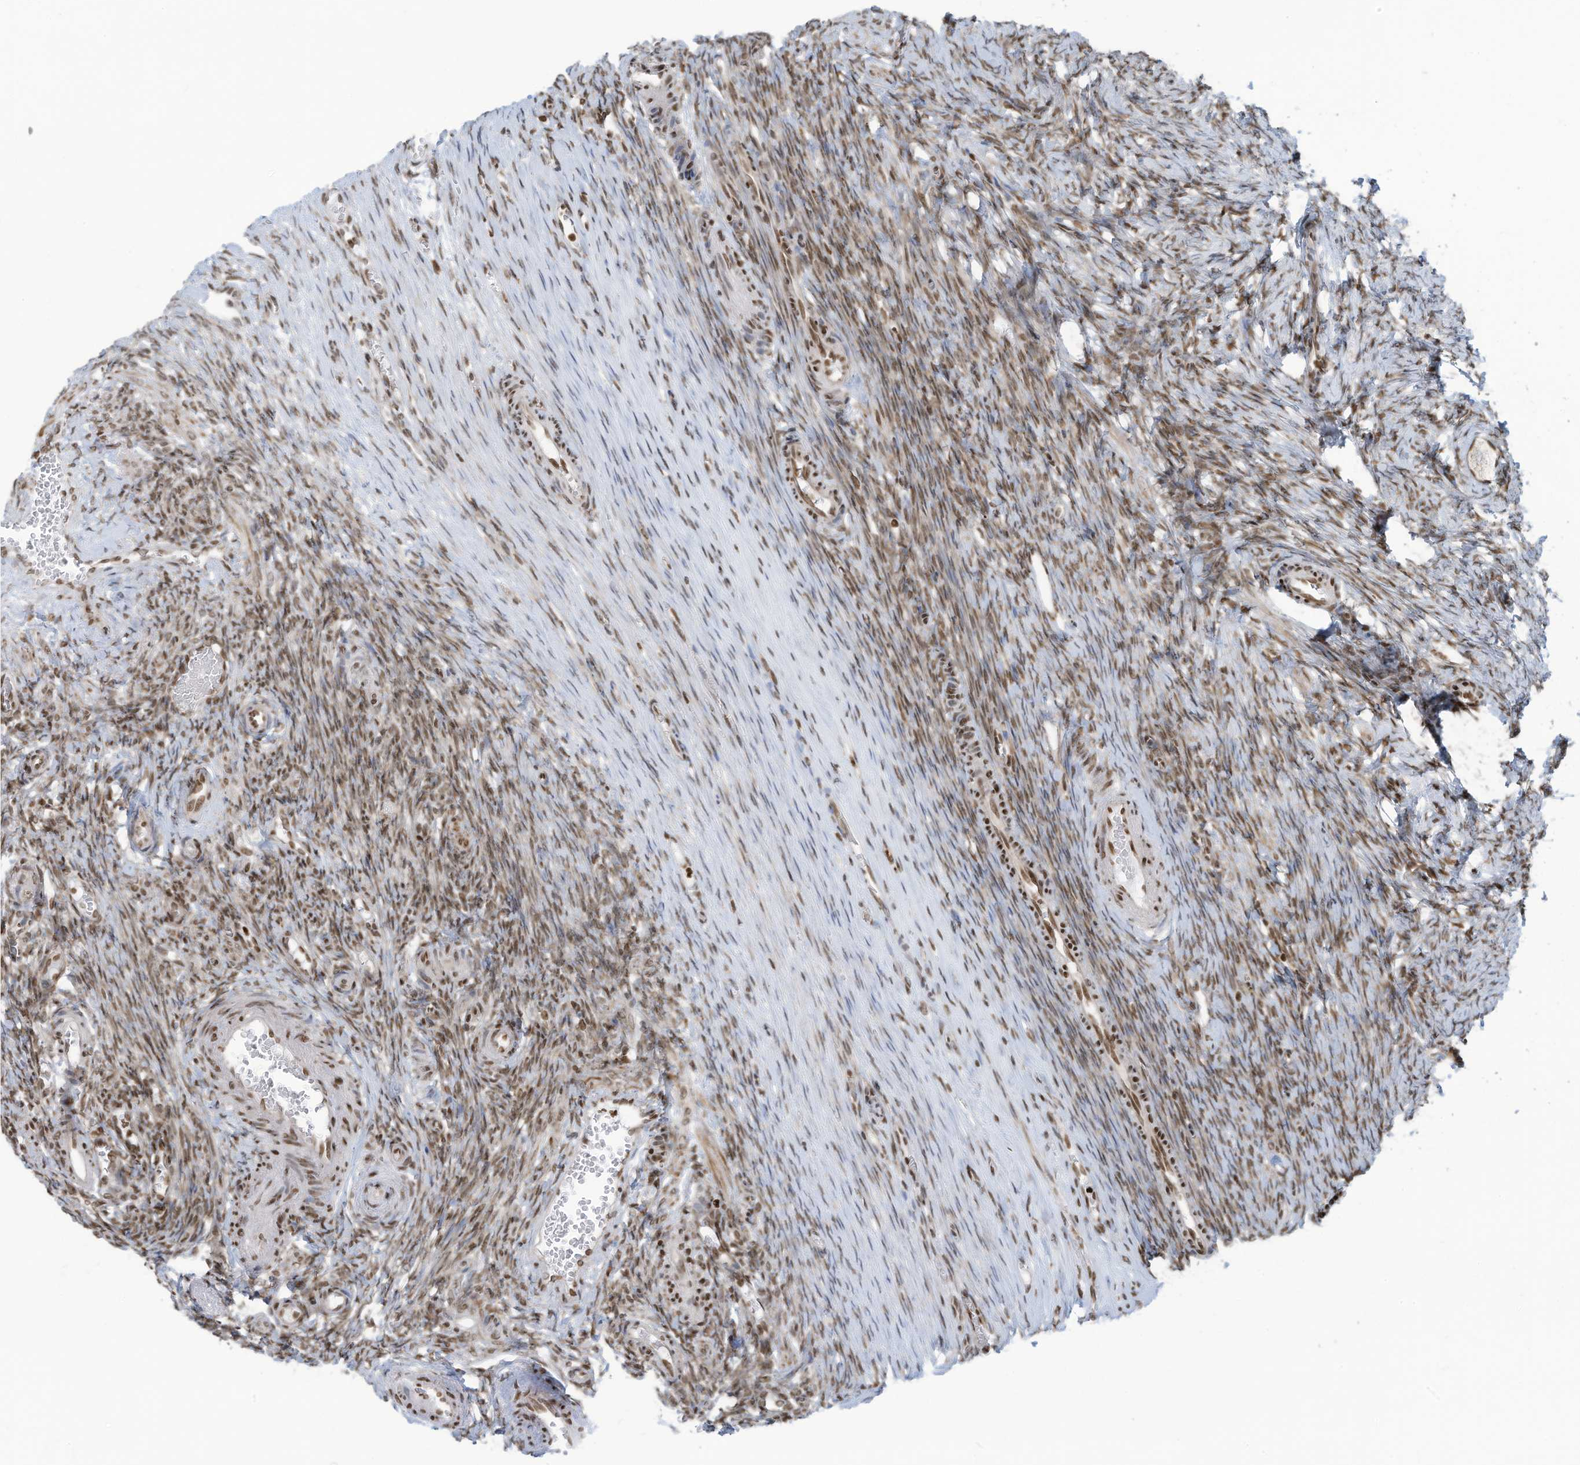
{"staining": {"intensity": "moderate", "quantity": ">75%", "location": "nuclear"}, "tissue": "ovary", "cell_type": "Ovarian stroma cells", "image_type": "normal", "snomed": [{"axis": "morphology", "description": "Adenocarcinoma, NOS"}, {"axis": "topography", "description": "Endometrium"}], "caption": "Immunohistochemistry (IHC) micrograph of unremarkable ovary: ovary stained using immunohistochemistry (IHC) demonstrates medium levels of moderate protein expression localized specifically in the nuclear of ovarian stroma cells, appearing as a nuclear brown color.", "gene": "ADI1", "patient": {"sex": "female", "age": 32}}